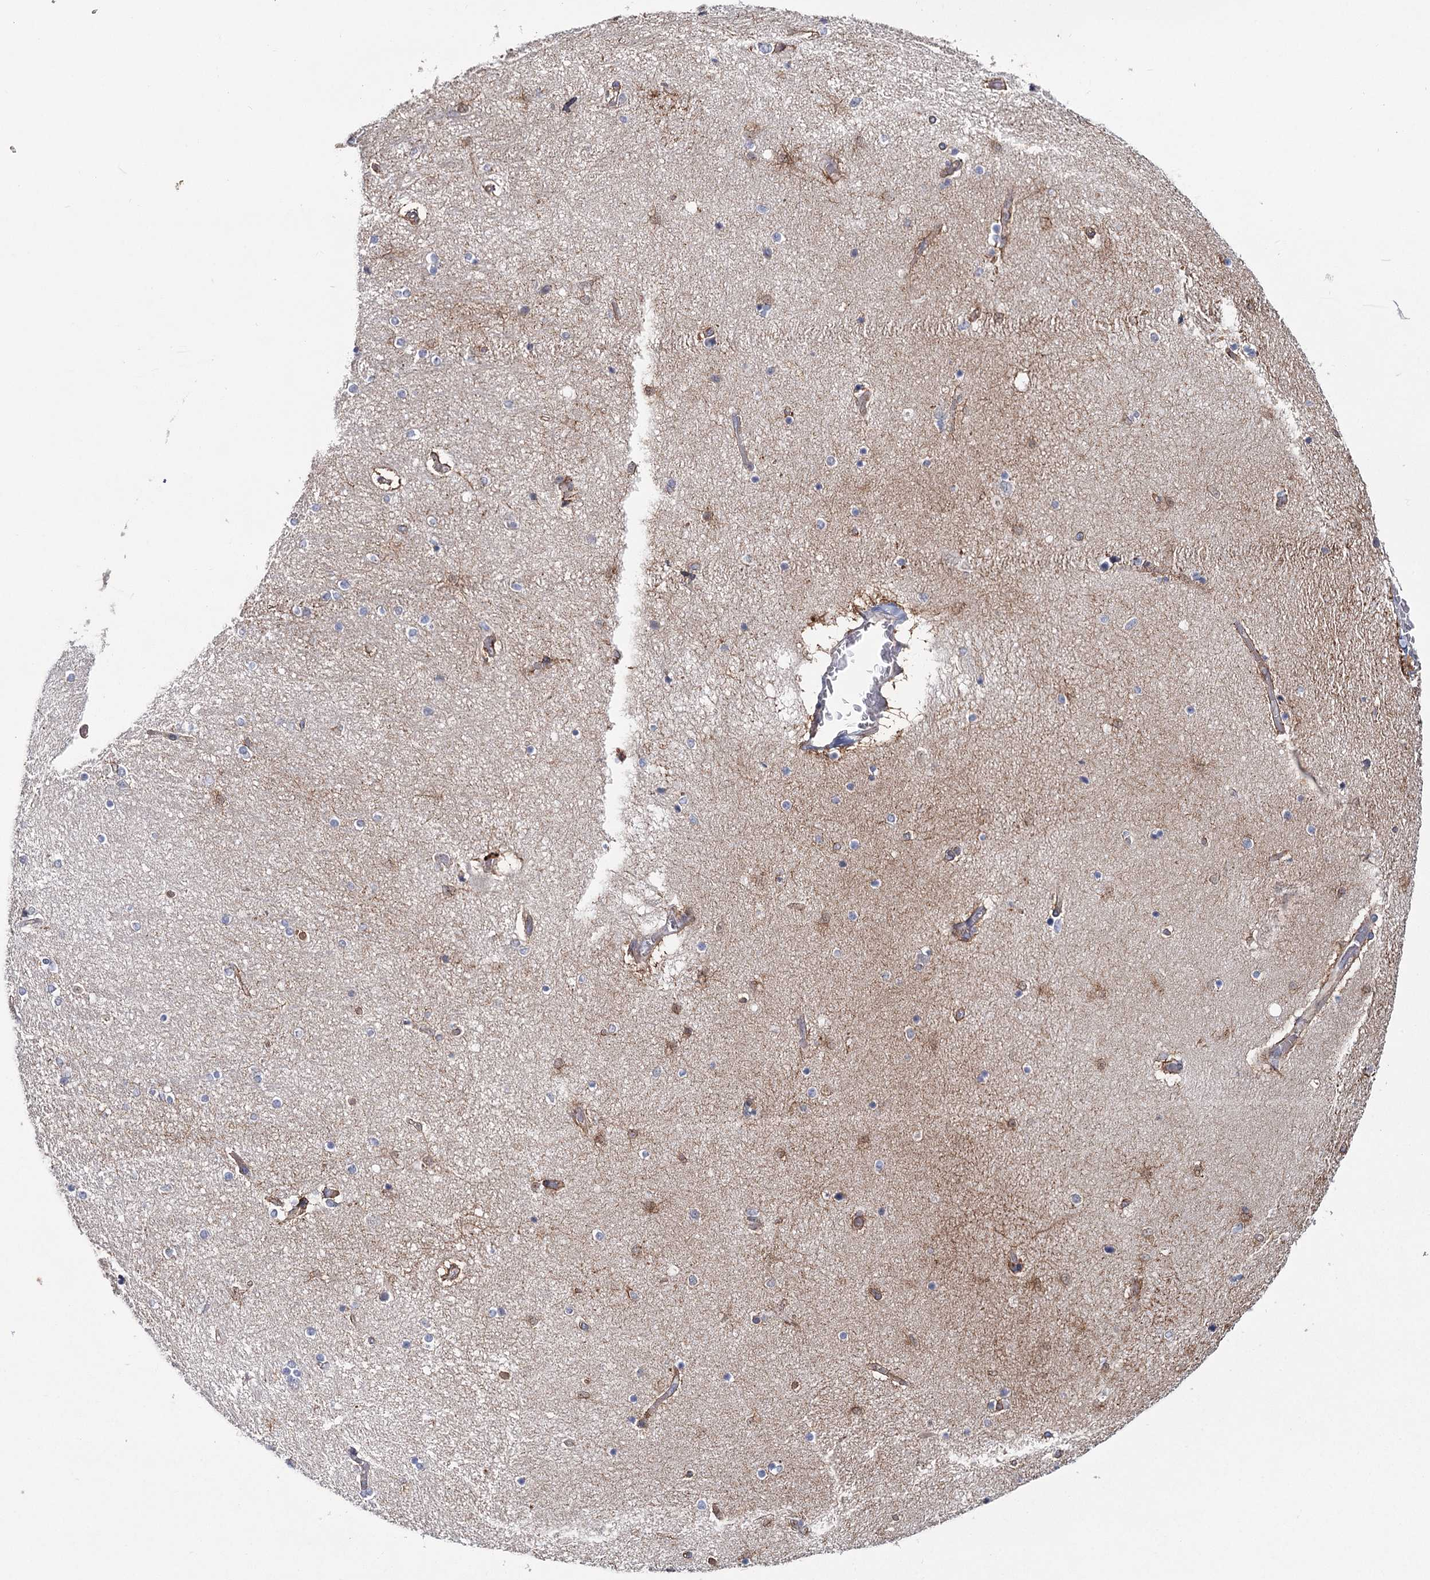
{"staining": {"intensity": "moderate", "quantity": "<25%", "location": "cytoplasmic/membranous,nuclear"}, "tissue": "hippocampus", "cell_type": "Glial cells", "image_type": "normal", "snomed": [{"axis": "morphology", "description": "Normal tissue, NOS"}, {"axis": "topography", "description": "Hippocampus"}], "caption": "Hippocampus stained with a brown dye exhibits moderate cytoplasmic/membranous,nuclear positive staining in about <25% of glial cells.", "gene": "MAP3K13", "patient": {"sex": "female", "age": 54}}